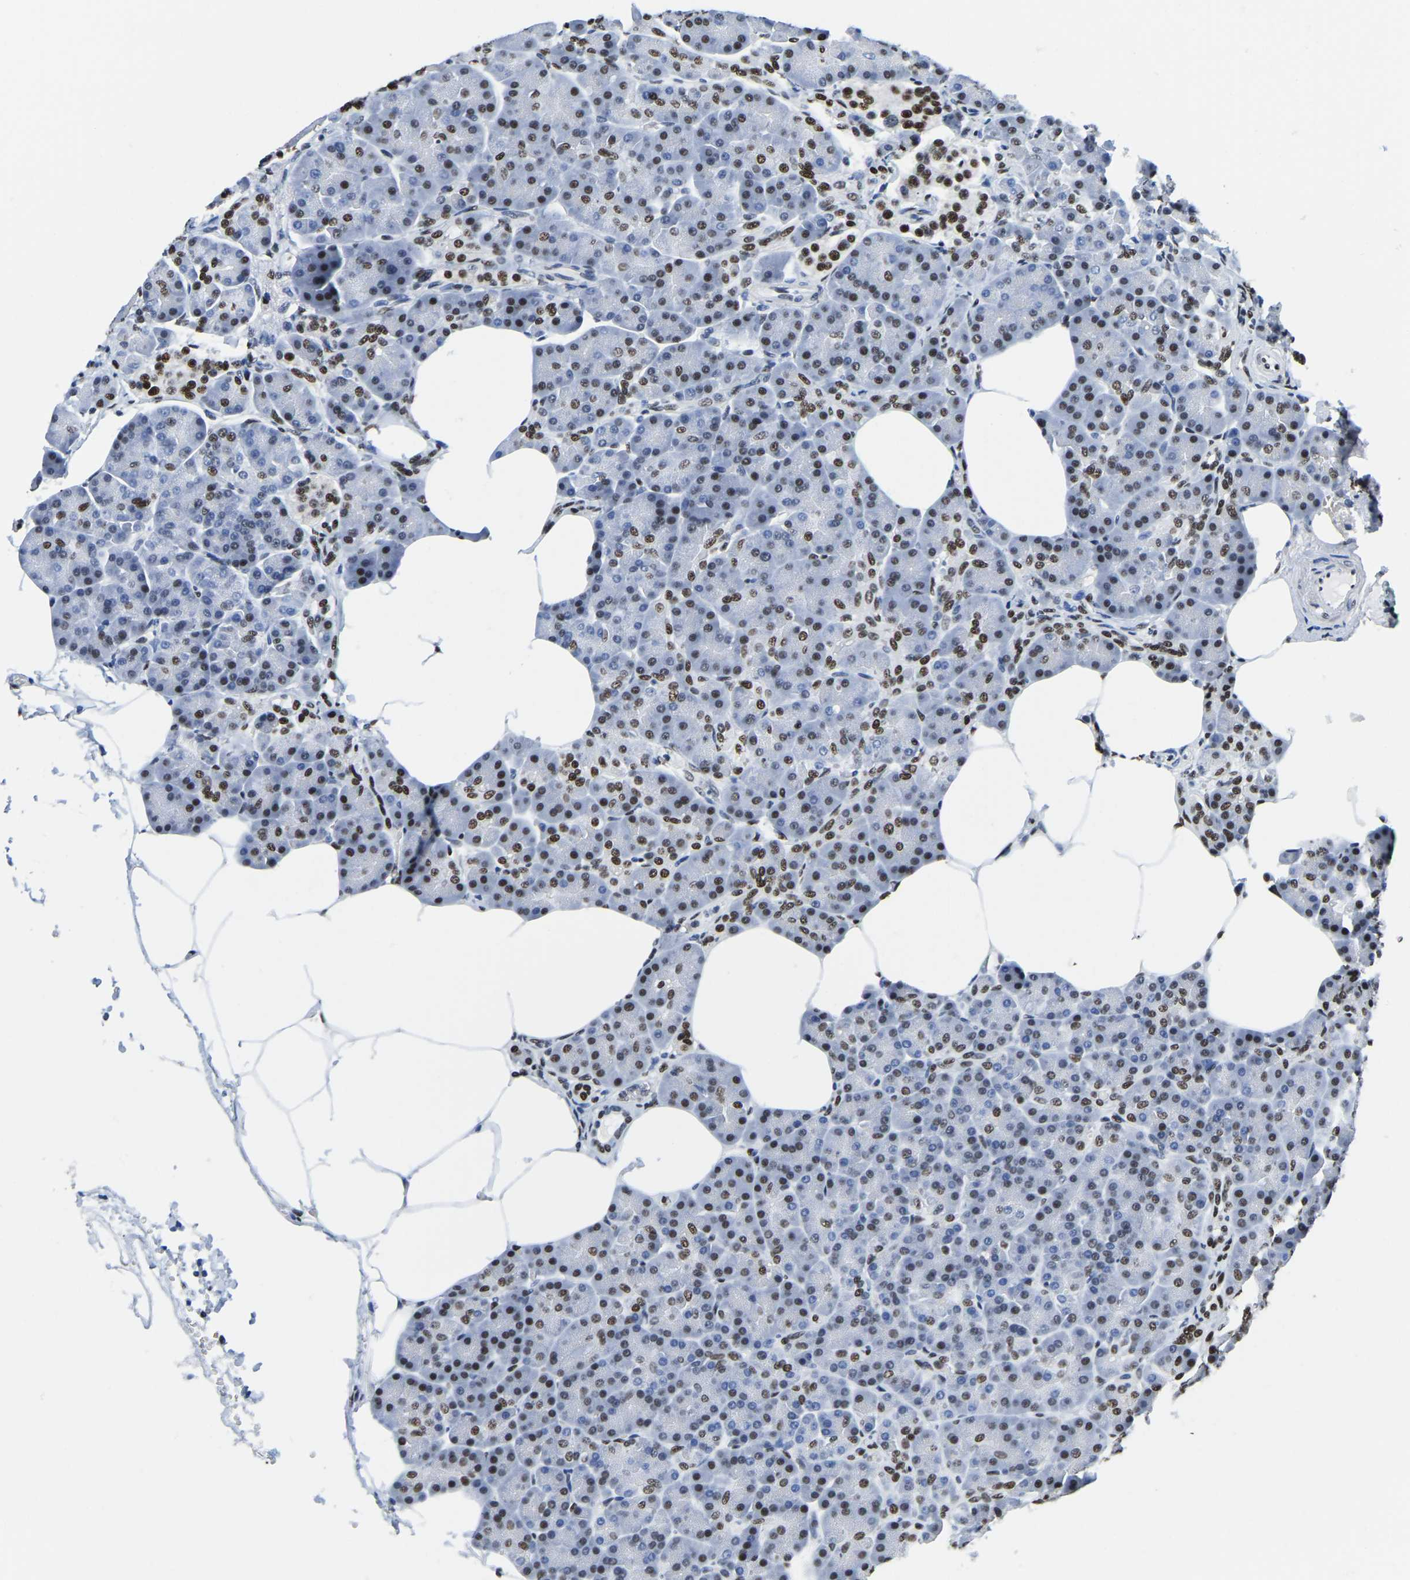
{"staining": {"intensity": "moderate", "quantity": "25%-75%", "location": "nuclear"}, "tissue": "pancreas", "cell_type": "Exocrine glandular cells", "image_type": "normal", "snomed": [{"axis": "morphology", "description": "Normal tissue, NOS"}, {"axis": "topography", "description": "Pancreas"}], "caption": "The photomicrograph demonstrates immunohistochemical staining of normal pancreas. There is moderate nuclear expression is present in approximately 25%-75% of exocrine glandular cells. Using DAB (brown) and hematoxylin (blue) stains, captured at high magnification using brightfield microscopy.", "gene": "UBA1", "patient": {"sex": "female", "age": 70}}